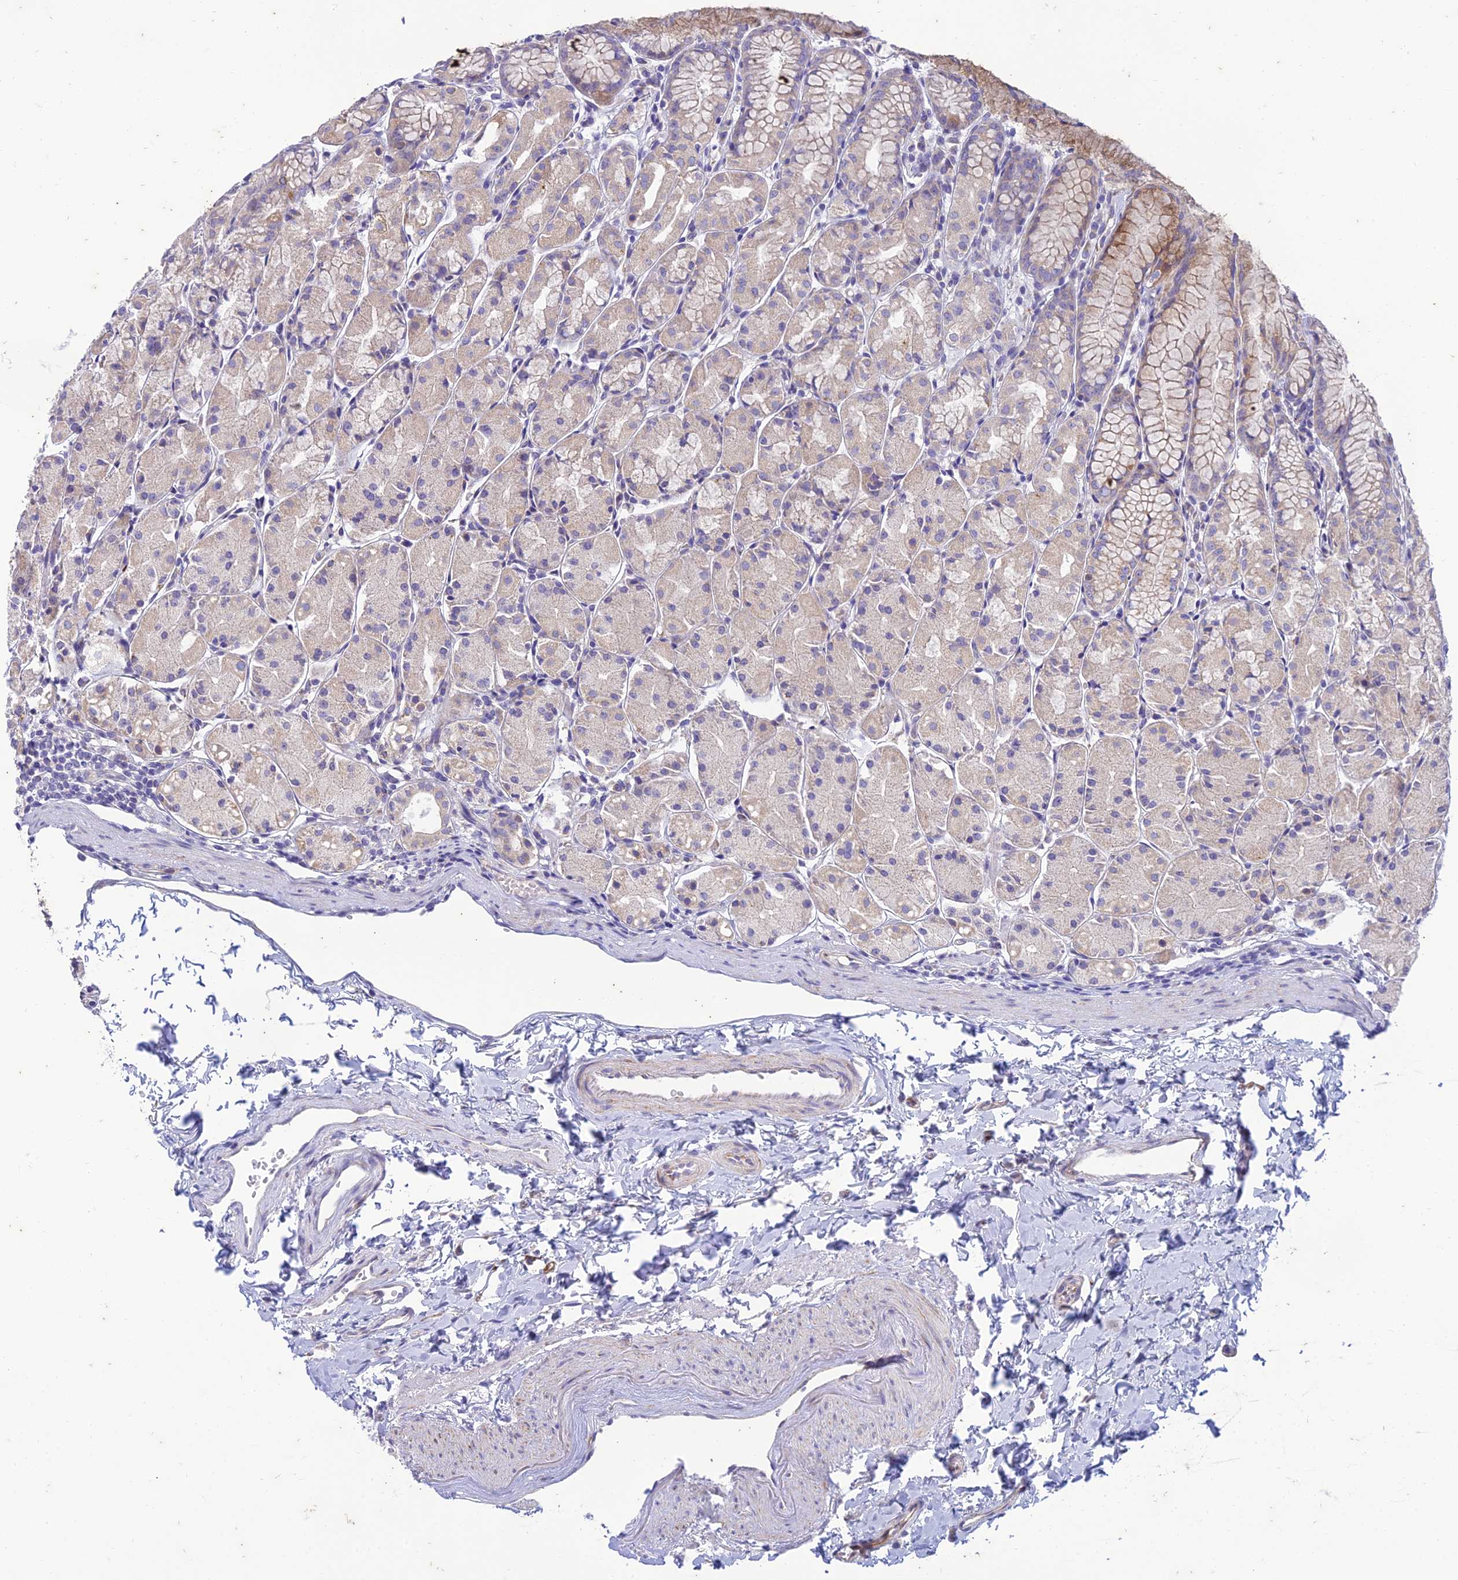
{"staining": {"intensity": "moderate", "quantity": "25%-75%", "location": "cytoplasmic/membranous"}, "tissue": "stomach", "cell_type": "Glandular cells", "image_type": "normal", "snomed": [{"axis": "morphology", "description": "Normal tissue, NOS"}, {"axis": "topography", "description": "Stomach, upper"}], "caption": "IHC micrograph of benign stomach: stomach stained using immunohistochemistry (IHC) reveals medium levels of moderate protein expression localized specifically in the cytoplasmic/membranous of glandular cells, appearing as a cytoplasmic/membranous brown color.", "gene": "PTCD2", "patient": {"sex": "male", "age": 47}}